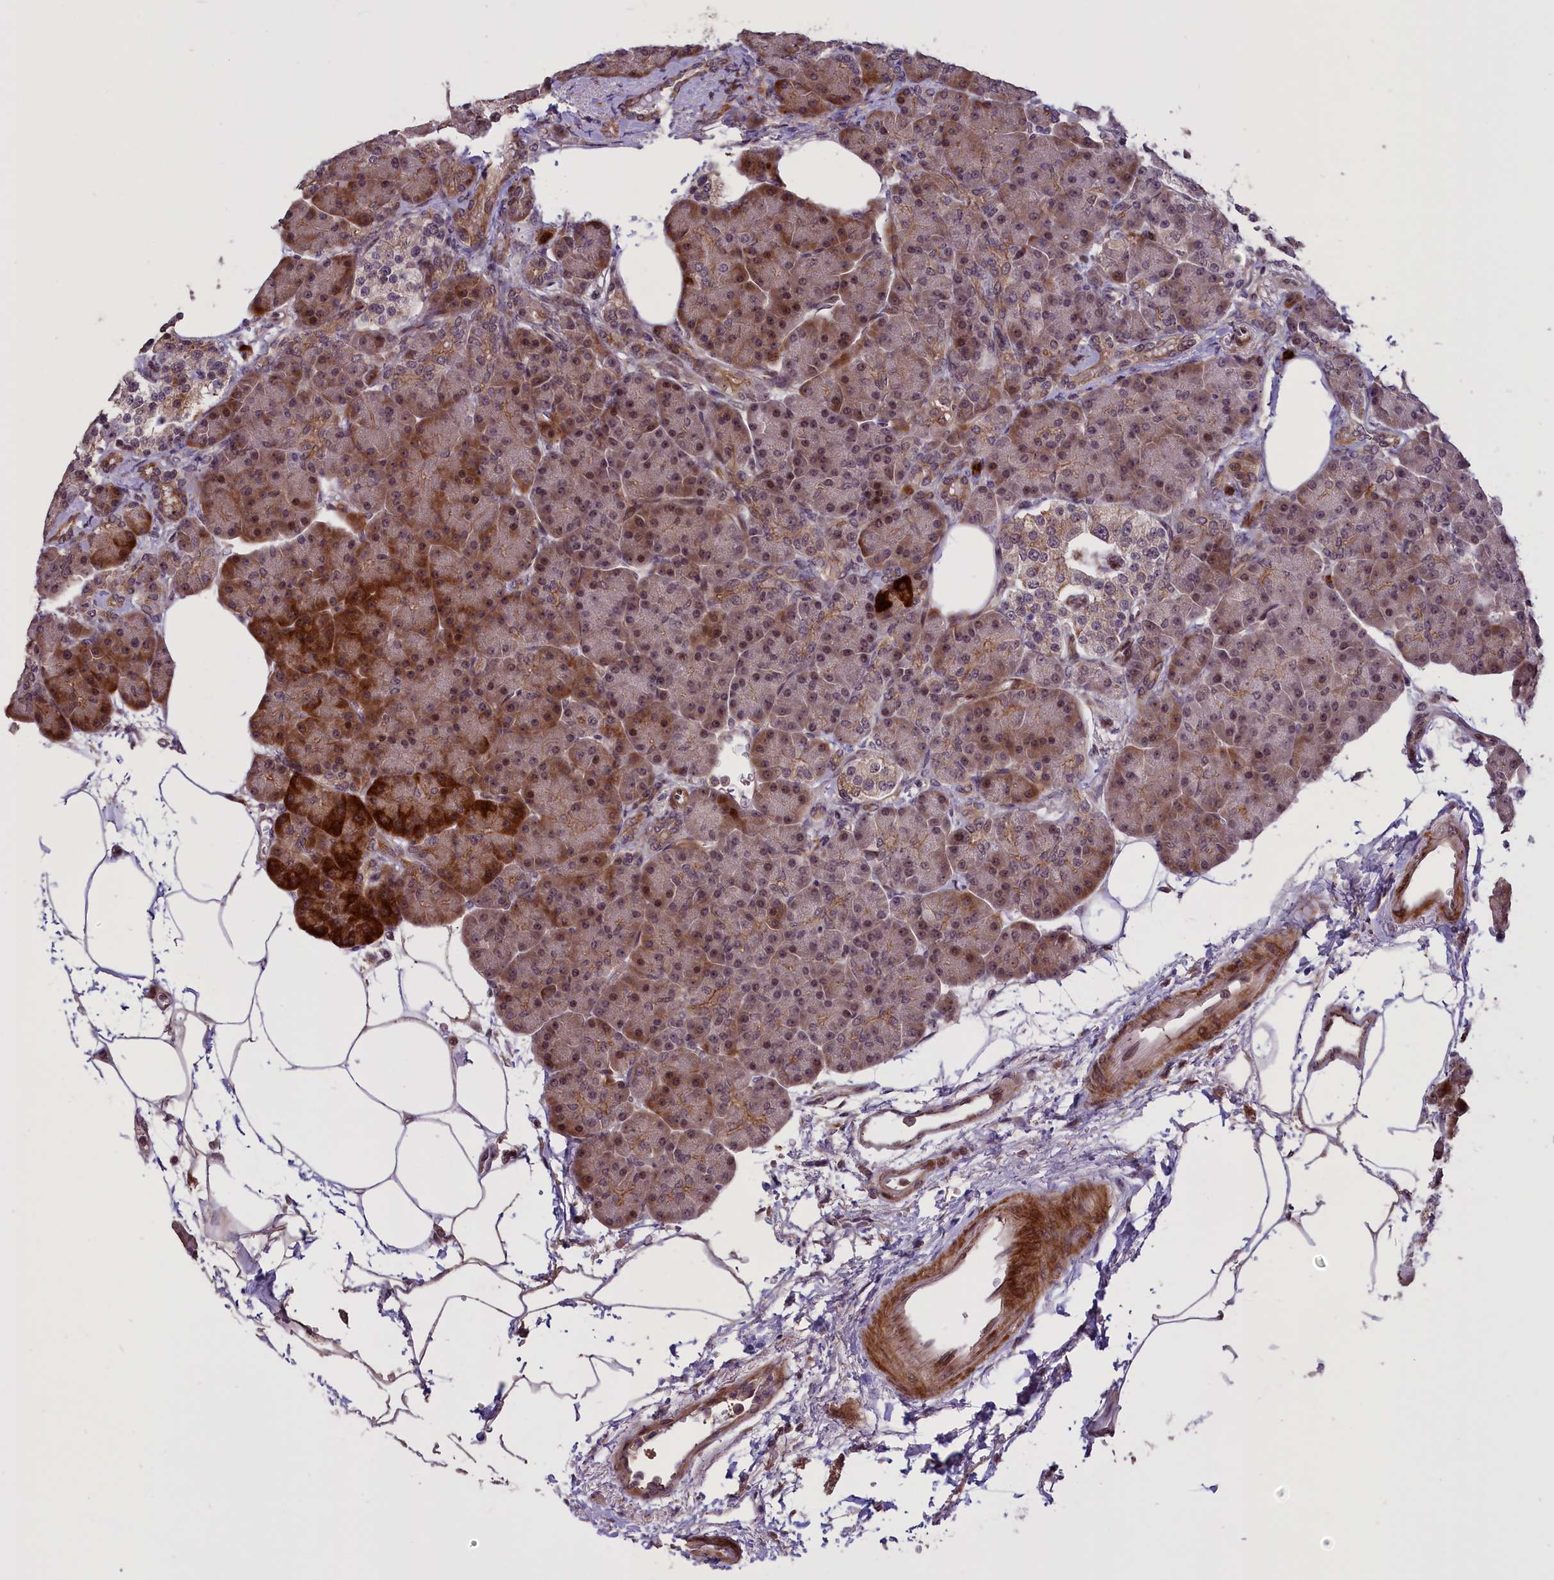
{"staining": {"intensity": "strong", "quantity": "25%-75%", "location": "cytoplasmic/membranous,nuclear"}, "tissue": "pancreas", "cell_type": "Exocrine glandular cells", "image_type": "normal", "snomed": [{"axis": "morphology", "description": "Normal tissue, NOS"}, {"axis": "topography", "description": "Pancreas"}], "caption": "Protein analysis of benign pancreas shows strong cytoplasmic/membranous,nuclear expression in about 25%-75% of exocrine glandular cells. (DAB (3,3'-diaminobenzidine) = brown stain, brightfield microscopy at high magnification).", "gene": "ENHO", "patient": {"sex": "female", "age": 70}}